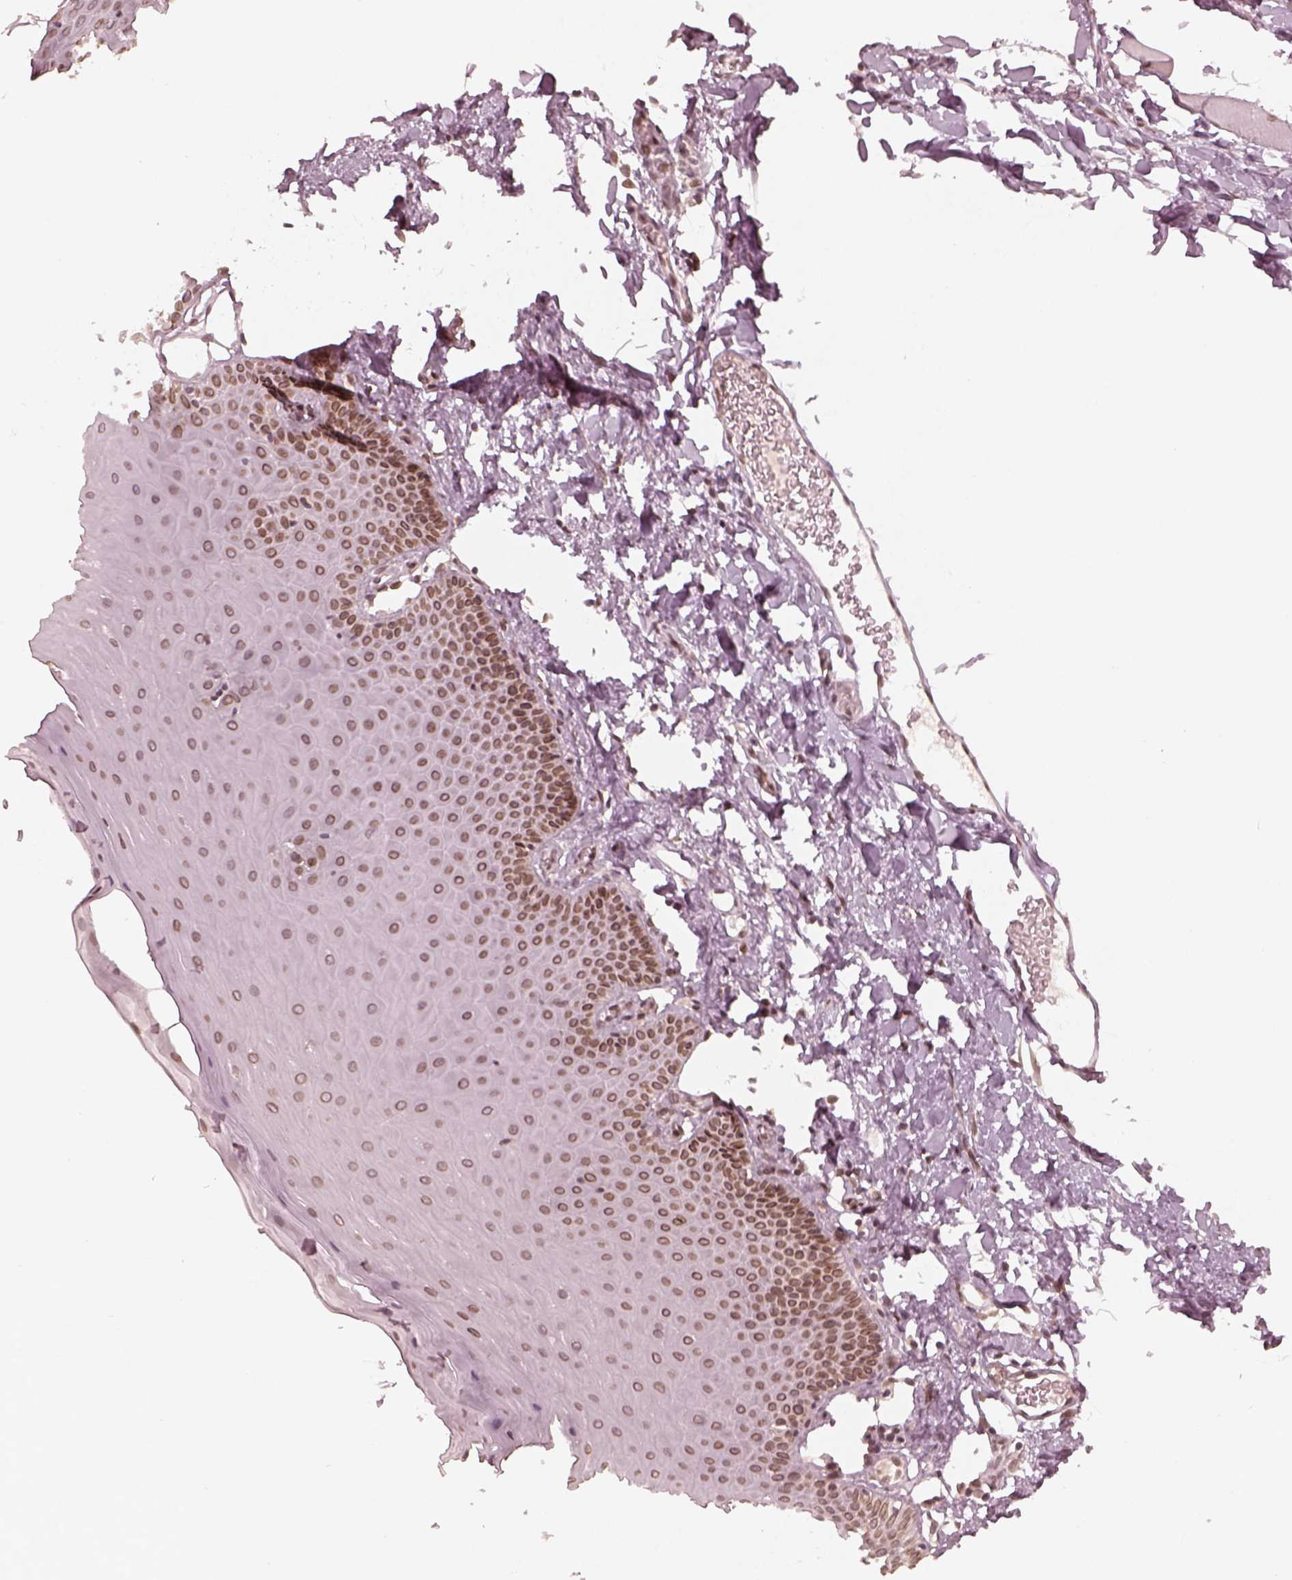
{"staining": {"intensity": "moderate", "quantity": ">75%", "location": "cytoplasmic/membranous,nuclear"}, "tissue": "oral mucosa", "cell_type": "Squamous epithelial cells", "image_type": "normal", "snomed": [{"axis": "morphology", "description": "Normal tissue, NOS"}, {"axis": "topography", "description": "Oral tissue"}], "caption": "Immunohistochemistry (IHC) of normal oral mucosa reveals medium levels of moderate cytoplasmic/membranous,nuclear expression in approximately >75% of squamous epithelial cells. The protein of interest is stained brown, and the nuclei are stained in blue (DAB IHC with brightfield microscopy, high magnification).", "gene": "DCAF12", "patient": {"sex": "male", "age": 81}}